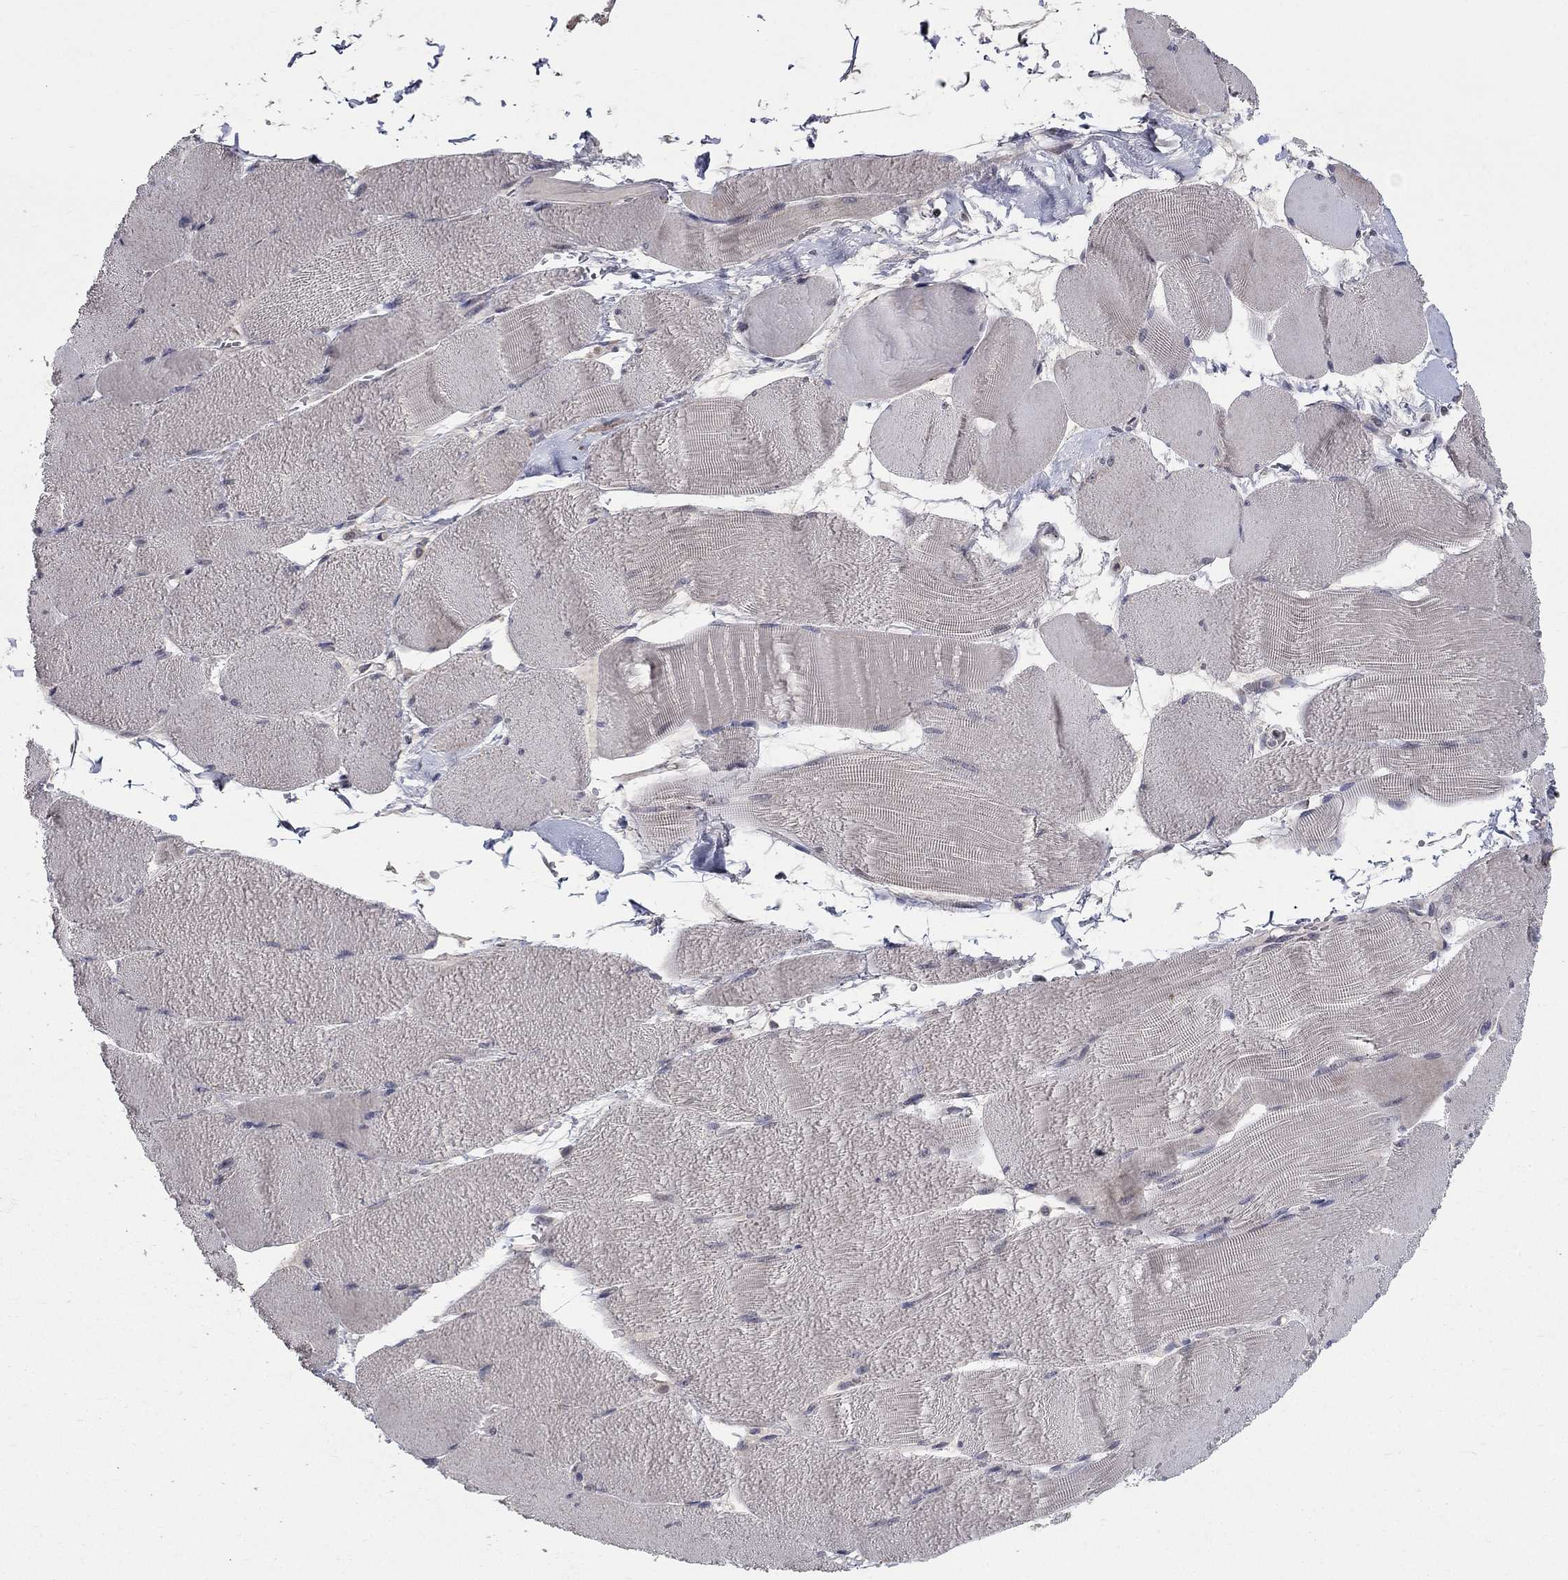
{"staining": {"intensity": "negative", "quantity": "none", "location": "none"}, "tissue": "skeletal muscle", "cell_type": "Myocytes", "image_type": "normal", "snomed": [{"axis": "morphology", "description": "Normal tissue, NOS"}, {"axis": "topography", "description": "Skeletal muscle"}], "caption": "The immunohistochemistry (IHC) histopathology image has no significant expression in myocytes of skeletal muscle.", "gene": "FAM3B", "patient": {"sex": "male", "age": 56}}